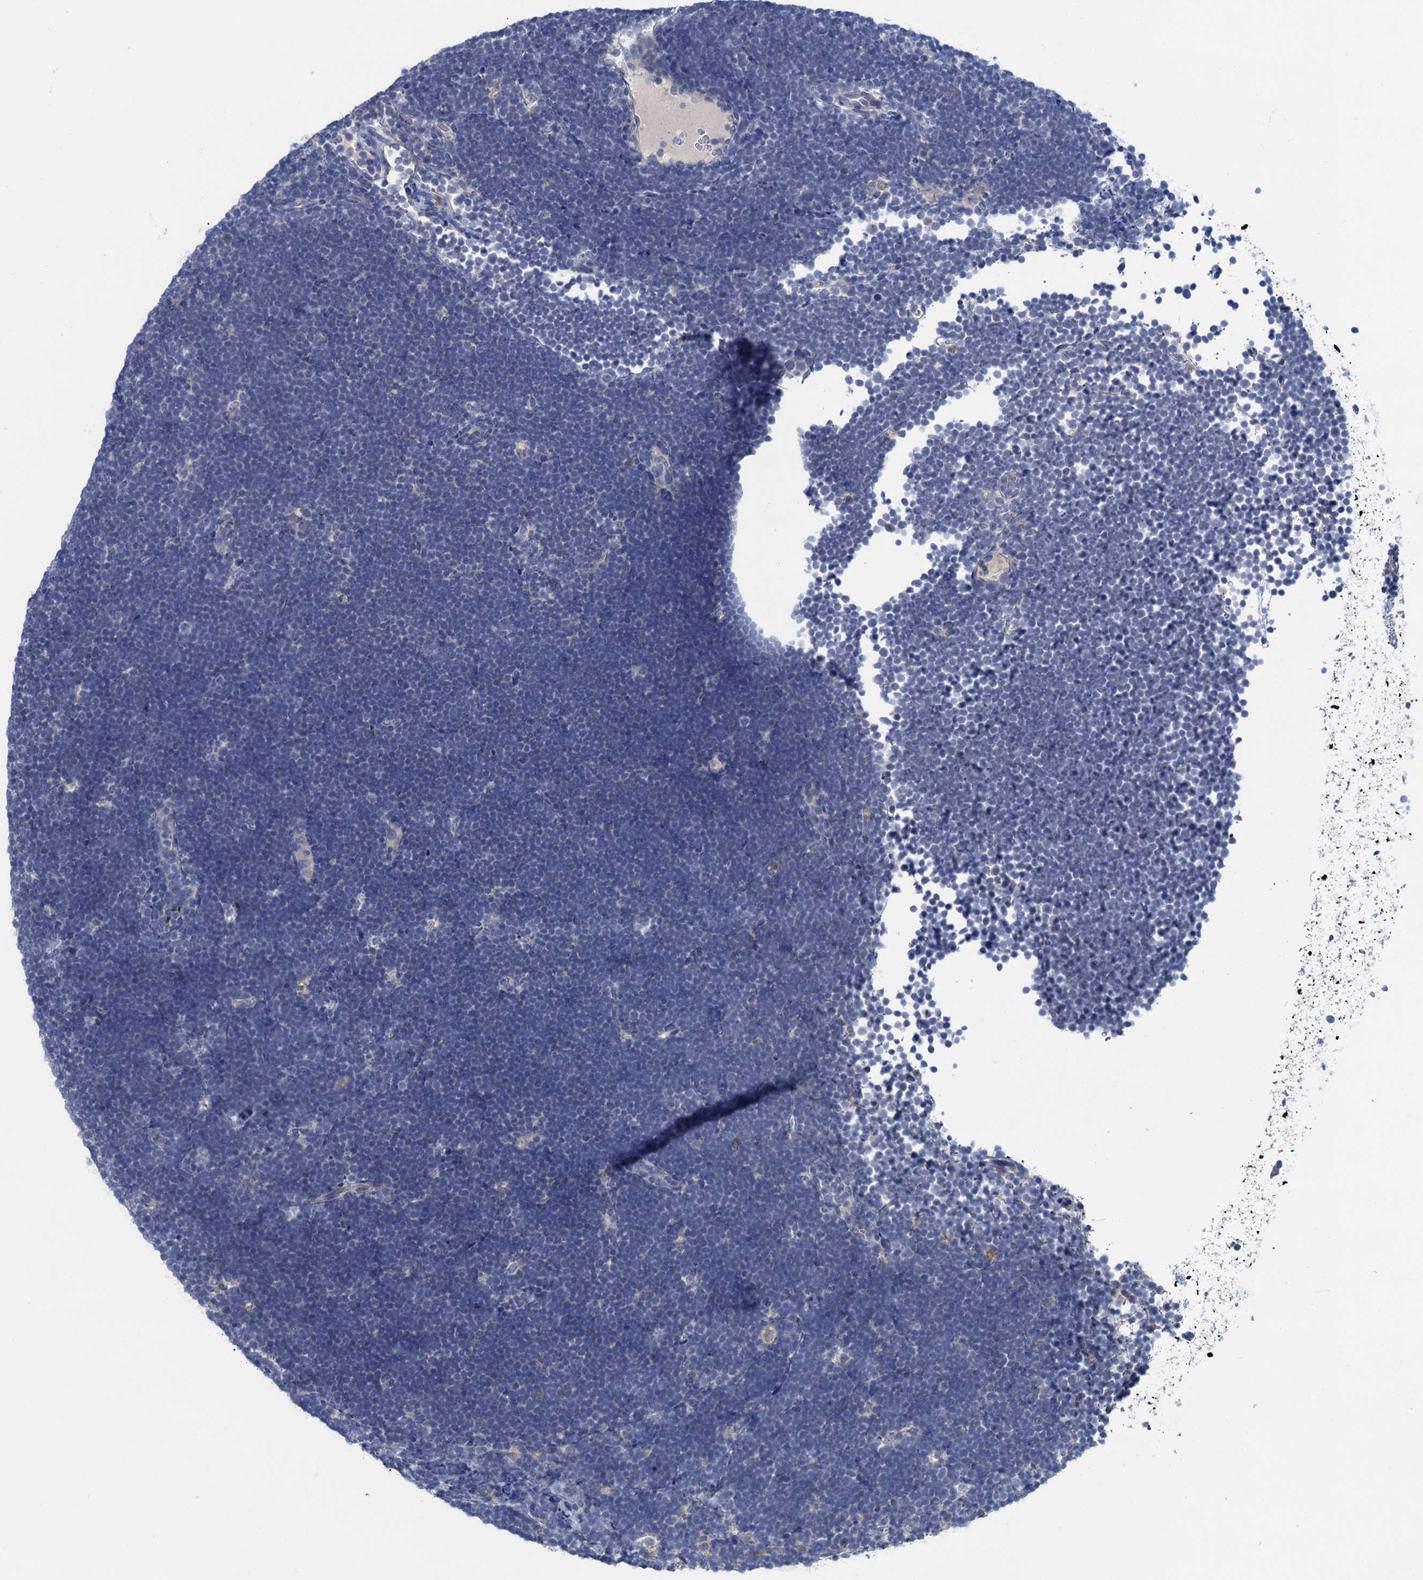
{"staining": {"intensity": "negative", "quantity": "none", "location": "none"}, "tissue": "lymphoma", "cell_type": "Tumor cells", "image_type": "cancer", "snomed": [{"axis": "morphology", "description": "Malignant lymphoma, non-Hodgkin's type, High grade"}, {"axis": "topography", "description": "Lymph node"}], "caption": "Tumor cells show no significant protein positivity in lymphoma.", "gene": "RTKN2", "patient": {"sex": "male", "age": 13}}